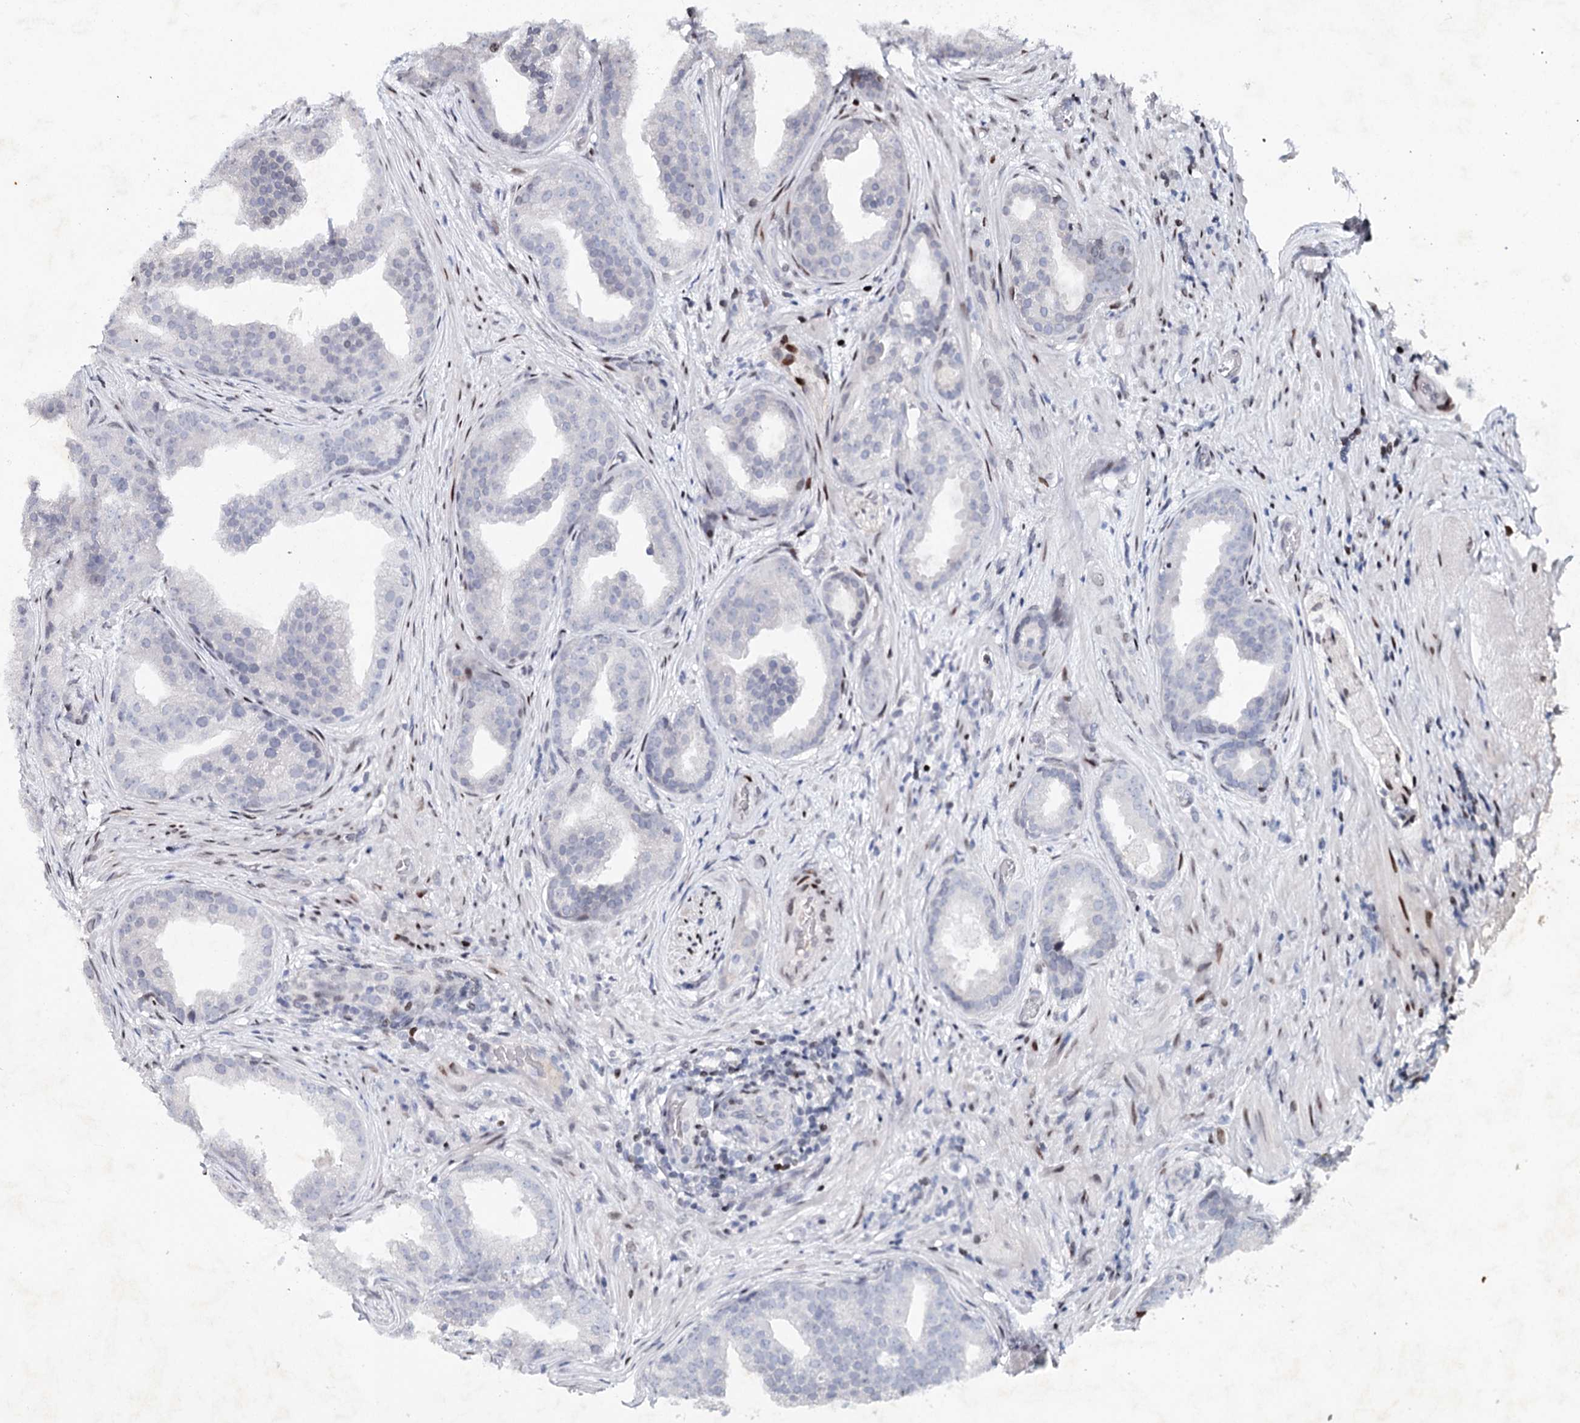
{"staining": {"intensity": "negative", "quantity": "none", "location": "none"}, "tissue": "prostate cancer", "cell_type": "Tumor cells", "image_type": "cancer", "snomed": [{"axis": "morphology", "description": "Adenocarcinoma, Low grade"}, {"axis": "topography", "description": "Prostate"}], "caption": "Human prostate low-grade adenocarcinoma stained for a protein using immunohistochemistry exhibits no expression in tumor cells.", "gene": "FRMD4A", "patient": {"sex": "male", "age": 71}}